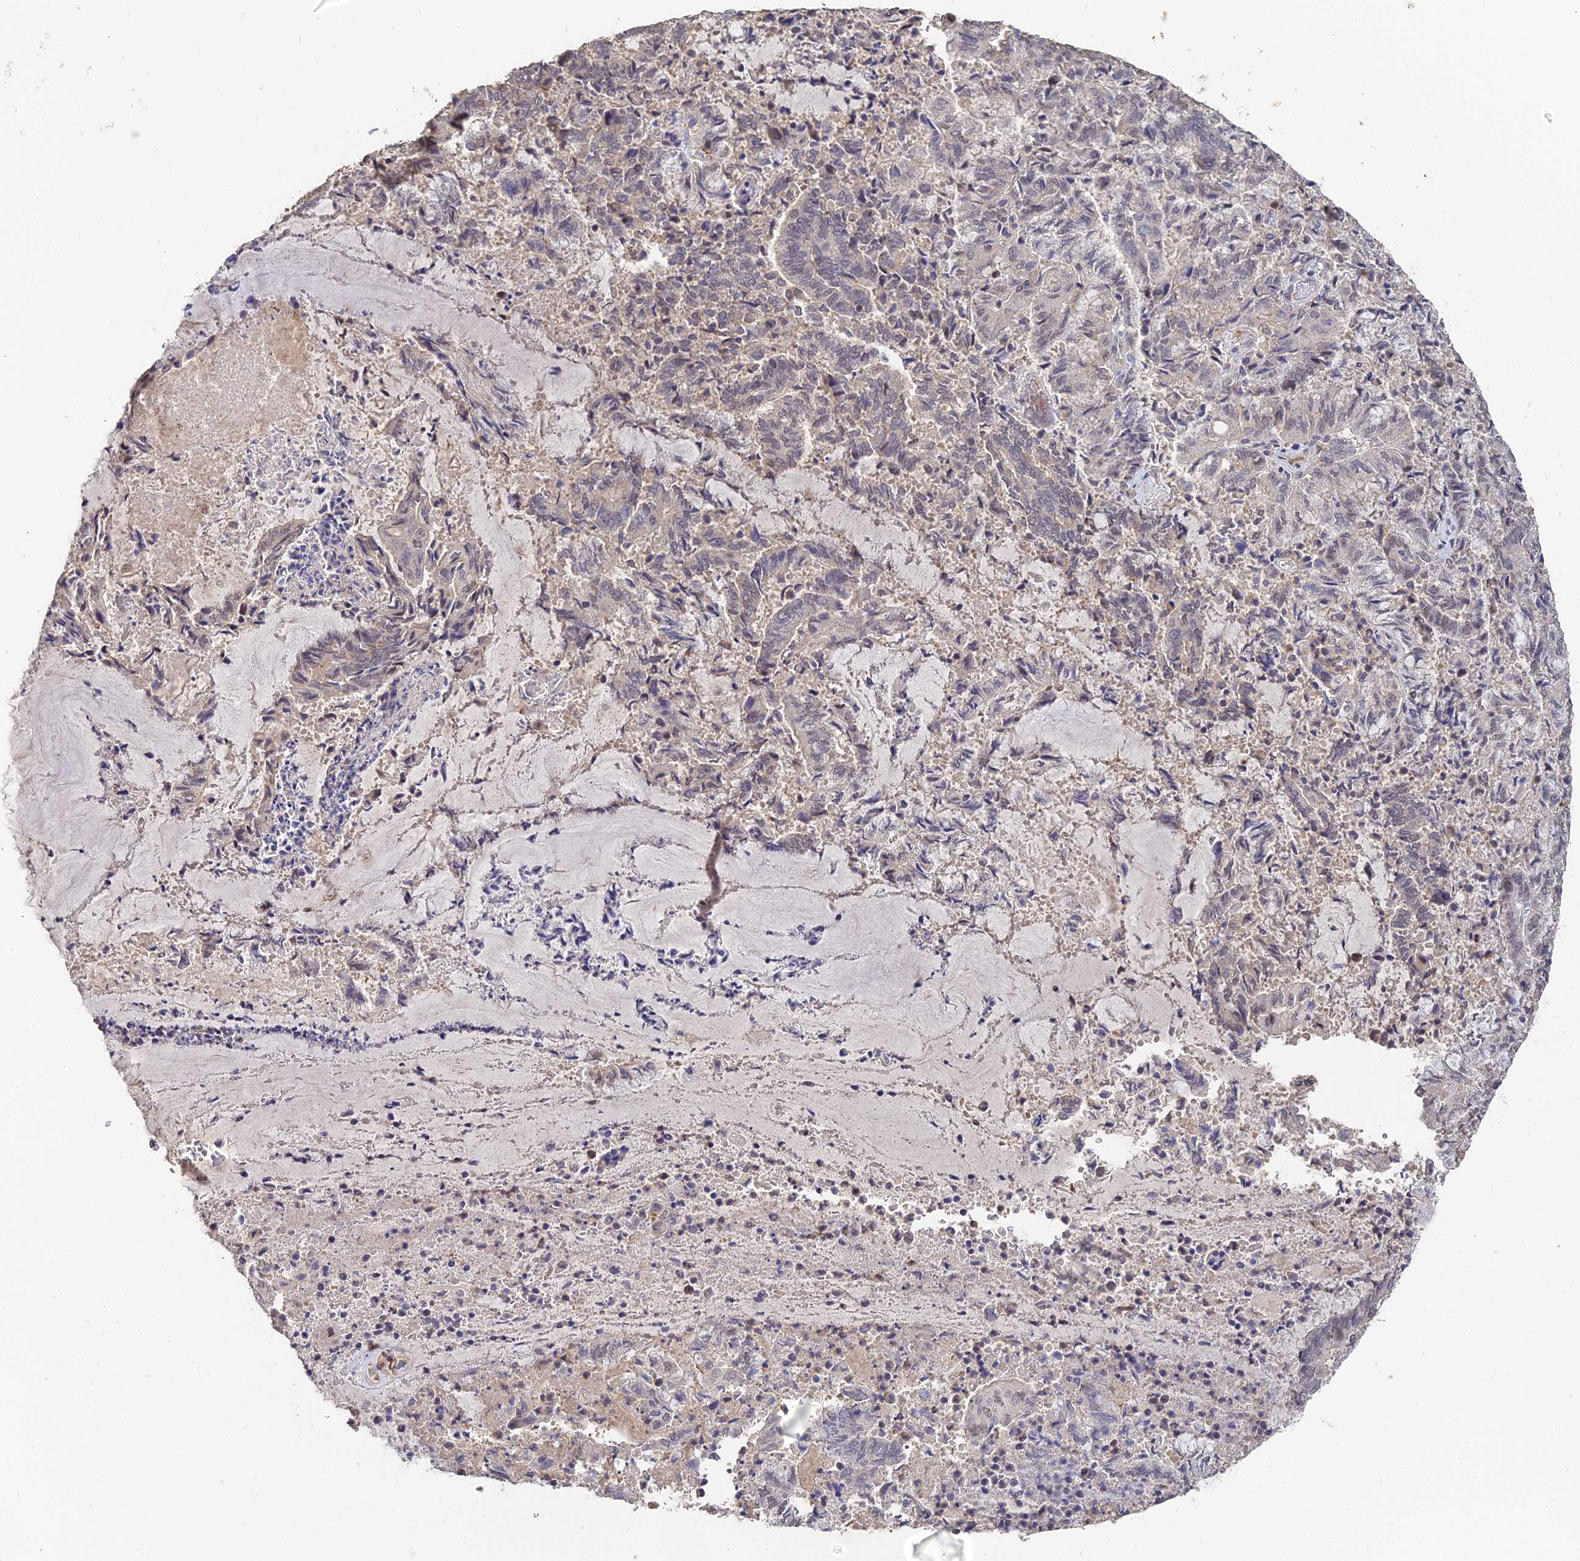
{"staining": {"intensity": "weak", "quantity": "25%-75%", "location": "nuclear"}, "tissue": "endometrial cancer", "cell_type": "Tumor cells", "image_type": "cancer", "snomed": [{"axis": "morphology", "description": "Adenocarcinoma, NOS"}, {"axis": "topography", "description": "Endometrium"}], "caption": "DAB immunohistochemical staining of endometrial cancer (adenocarcinoma) shows weak nuclear protein expression in about 25%-75% of tumor cells. (DAB IHC with brightfield microscopy, high magnification).", "gene": "LSM5", "patient": {"sex": "female", "age": 80}}